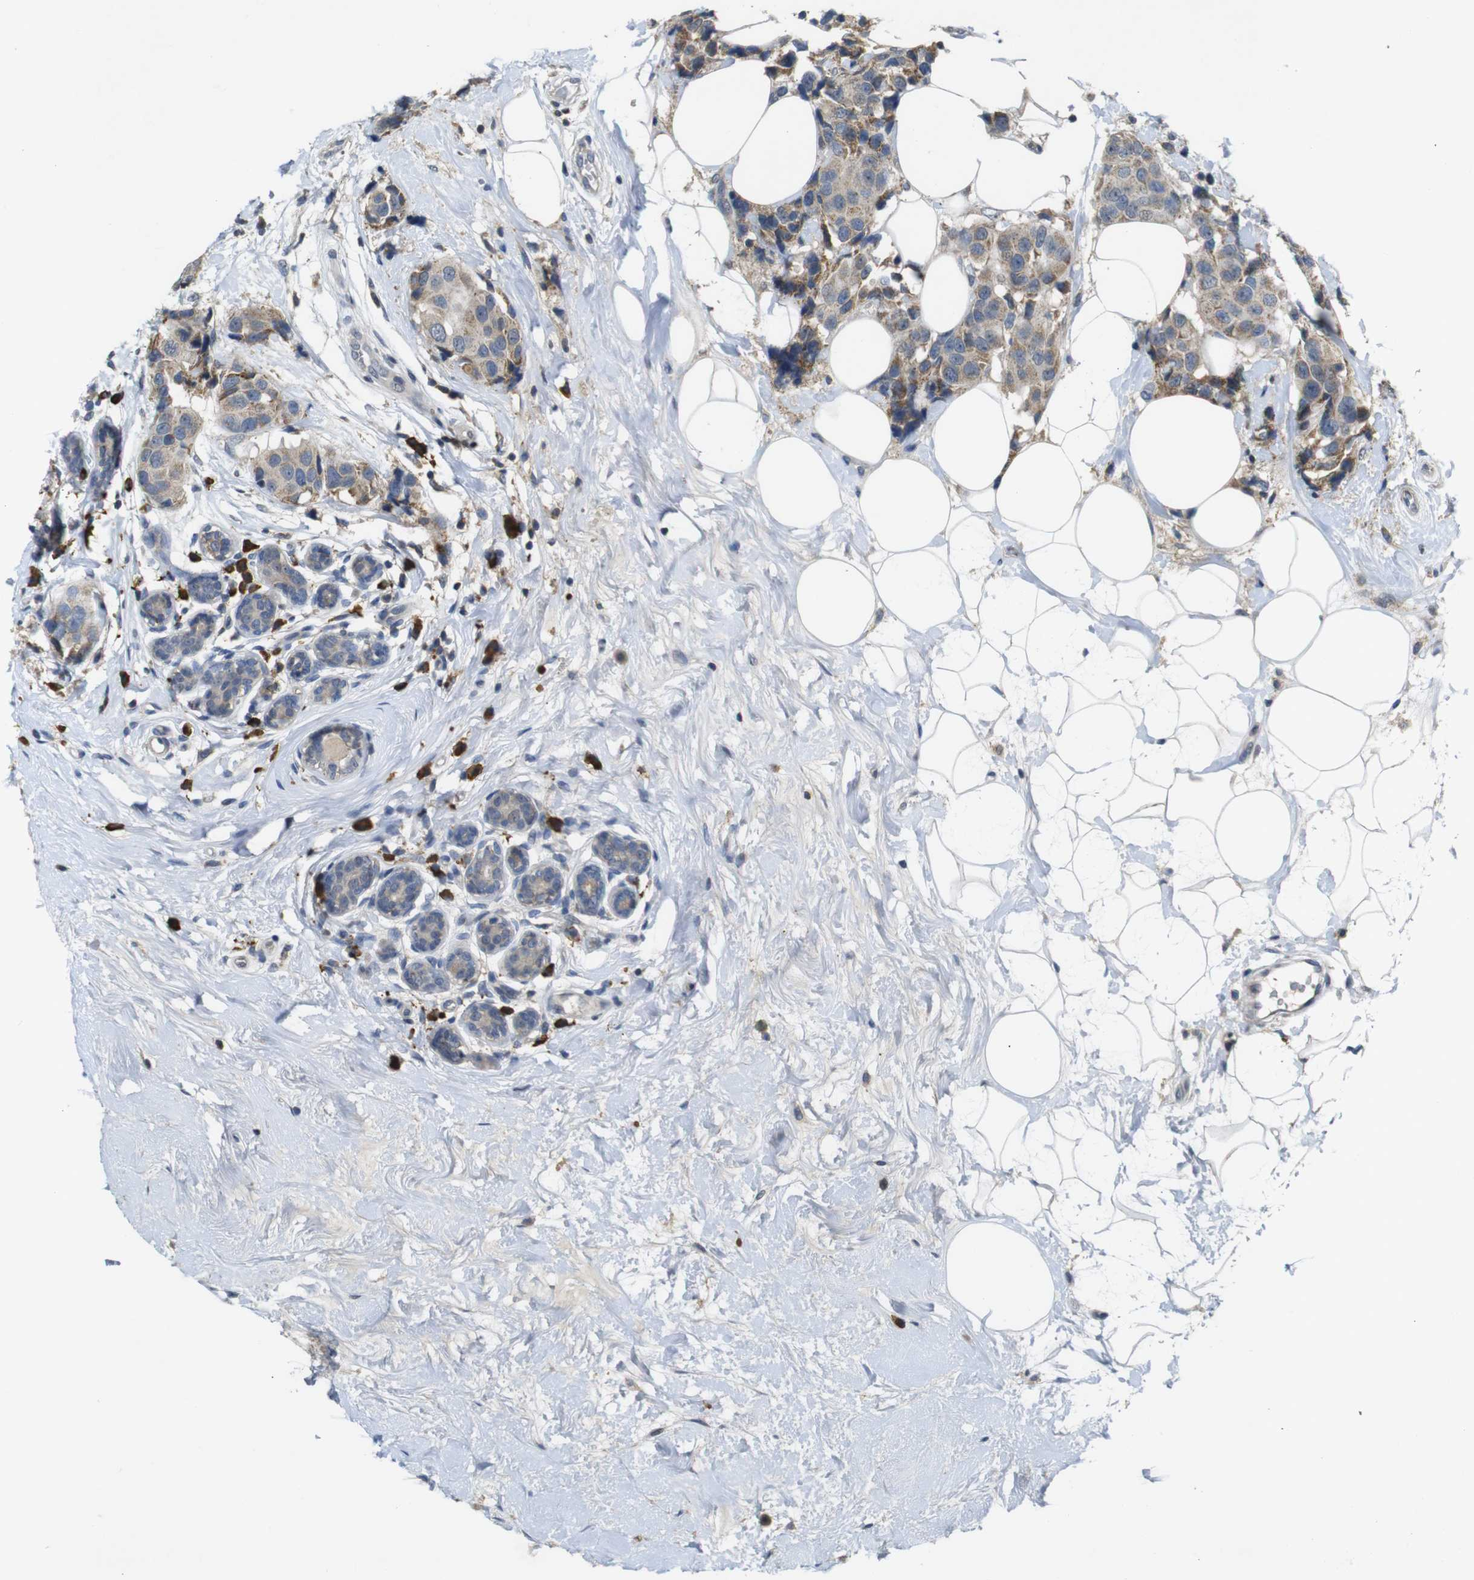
{"staining": {"intensity": "weak", "quantity": "<25%", "location": "cytoplasmic/membranous"}, "tissue": "breast cancer", "cell_type": "Tumor cells", "image_type": "cancer", "snomed": [{"axis": "morphology", "description": "Normal tissue, NOS"}, {"axis": "morphology", "description": "Duct carcinoma"}, {"axis": "topography", "description": "Breast"}], "caption": "Immunohistochemistry (IHC) histopathology image of neoplastic tissue: human breast intraductal carcinoma stained with DAB (3,3'-diaminobenzidine) demonstrates no significant protein expression in tumor cells.", "gene": "MAGI2", "patient": {"sex": "female", "age": 39}}